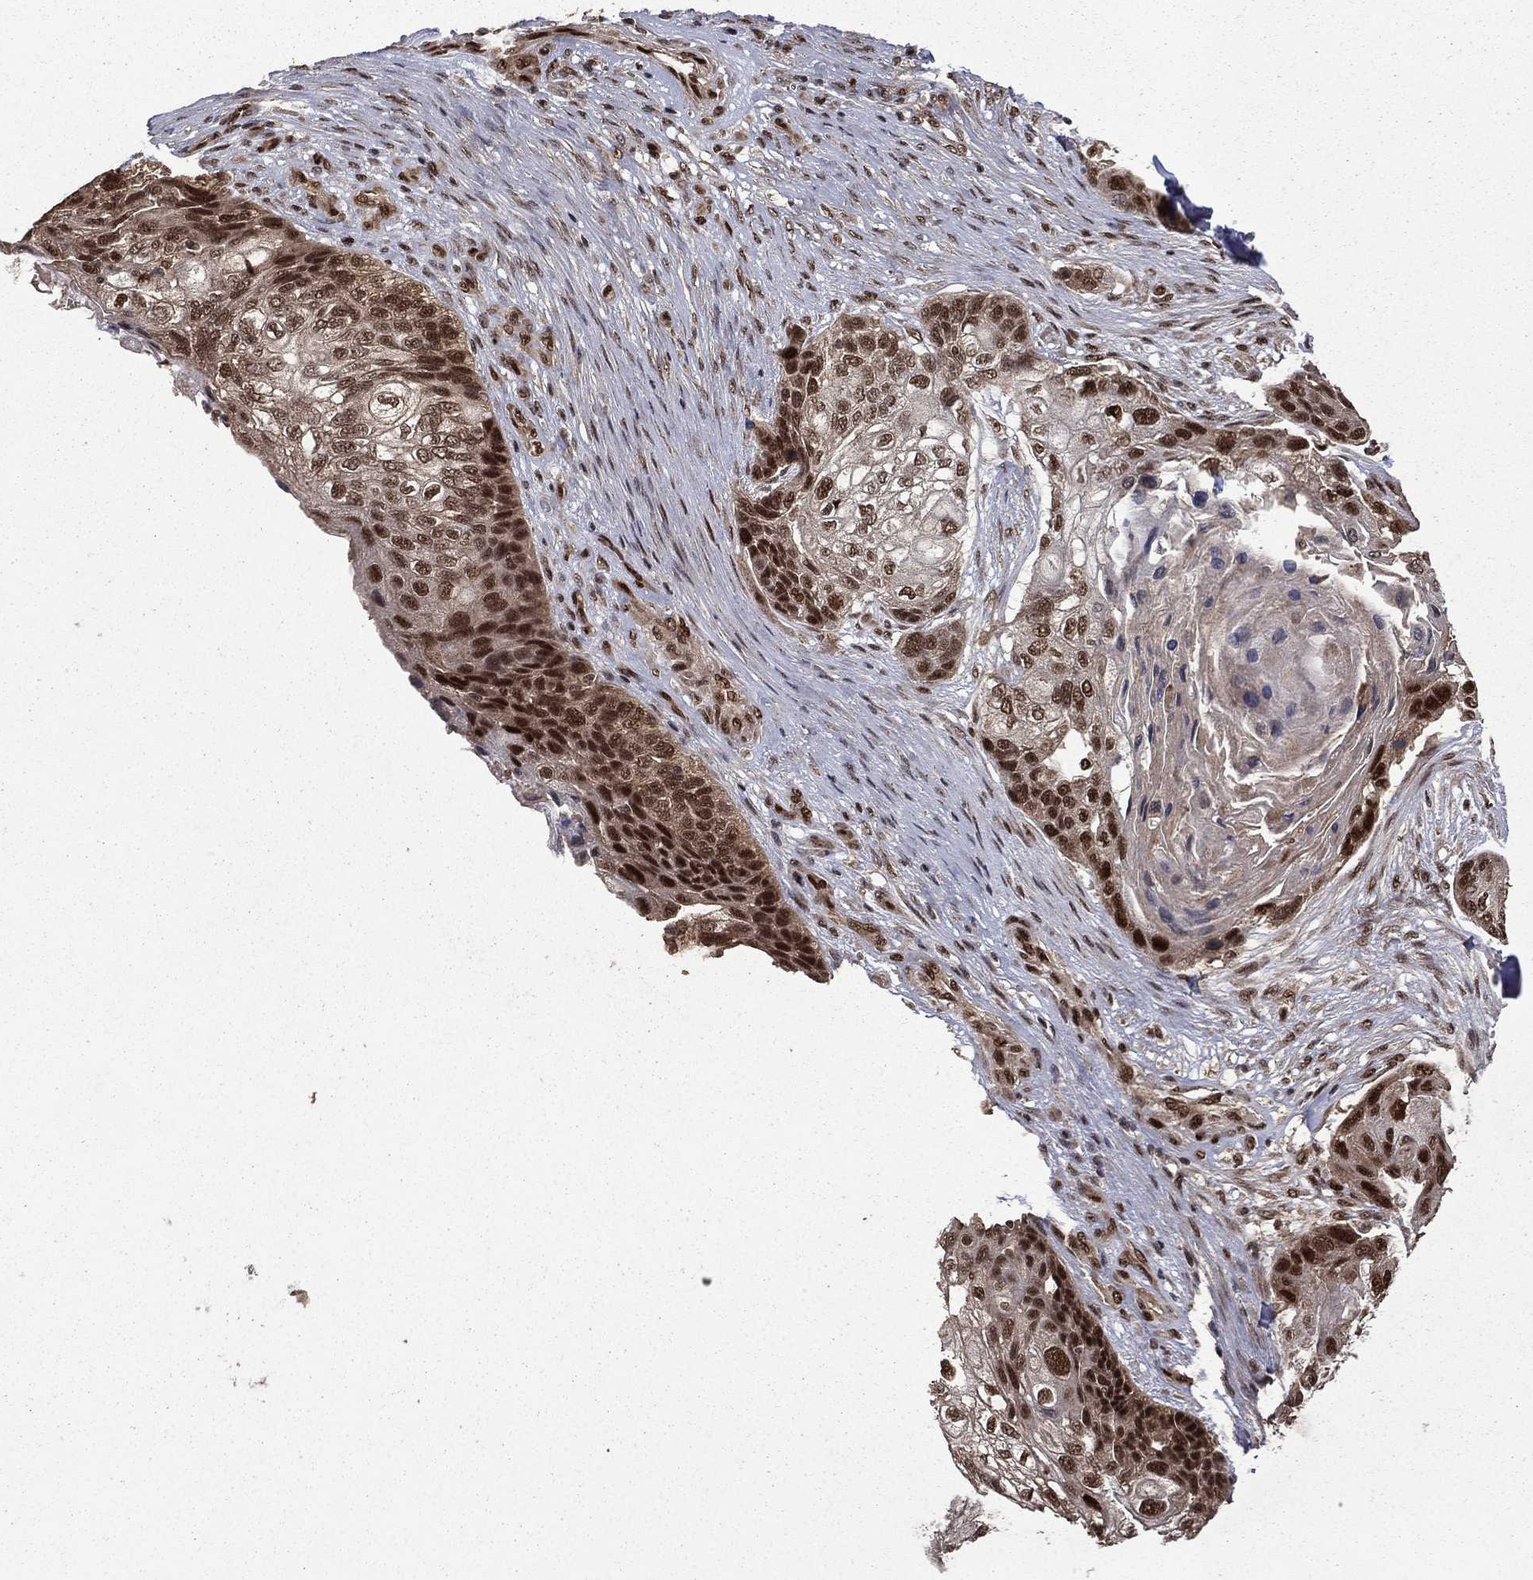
{"staining": {"intensity": "strong", "quantity": "25%-75%", "location": "nuclear"}, "tissue": "lung cancer", "cell_type": "Tumor cells", "image_type": "cancer", "snomed": [{"axis": "morphology", "description": "Squamous cell carcinoma, NOS"}, {"axis": "topography", "description": "Lung"}], "caption": "A photomicrograph showing strong nuclear expression in approximately 25%-75% of tumor cells in squamous cell carcinoma (lung), as visualized by brown immunohistochemical staining.", "gene": "JMJD6", "patient": {"sex": "male", "age": 69}}